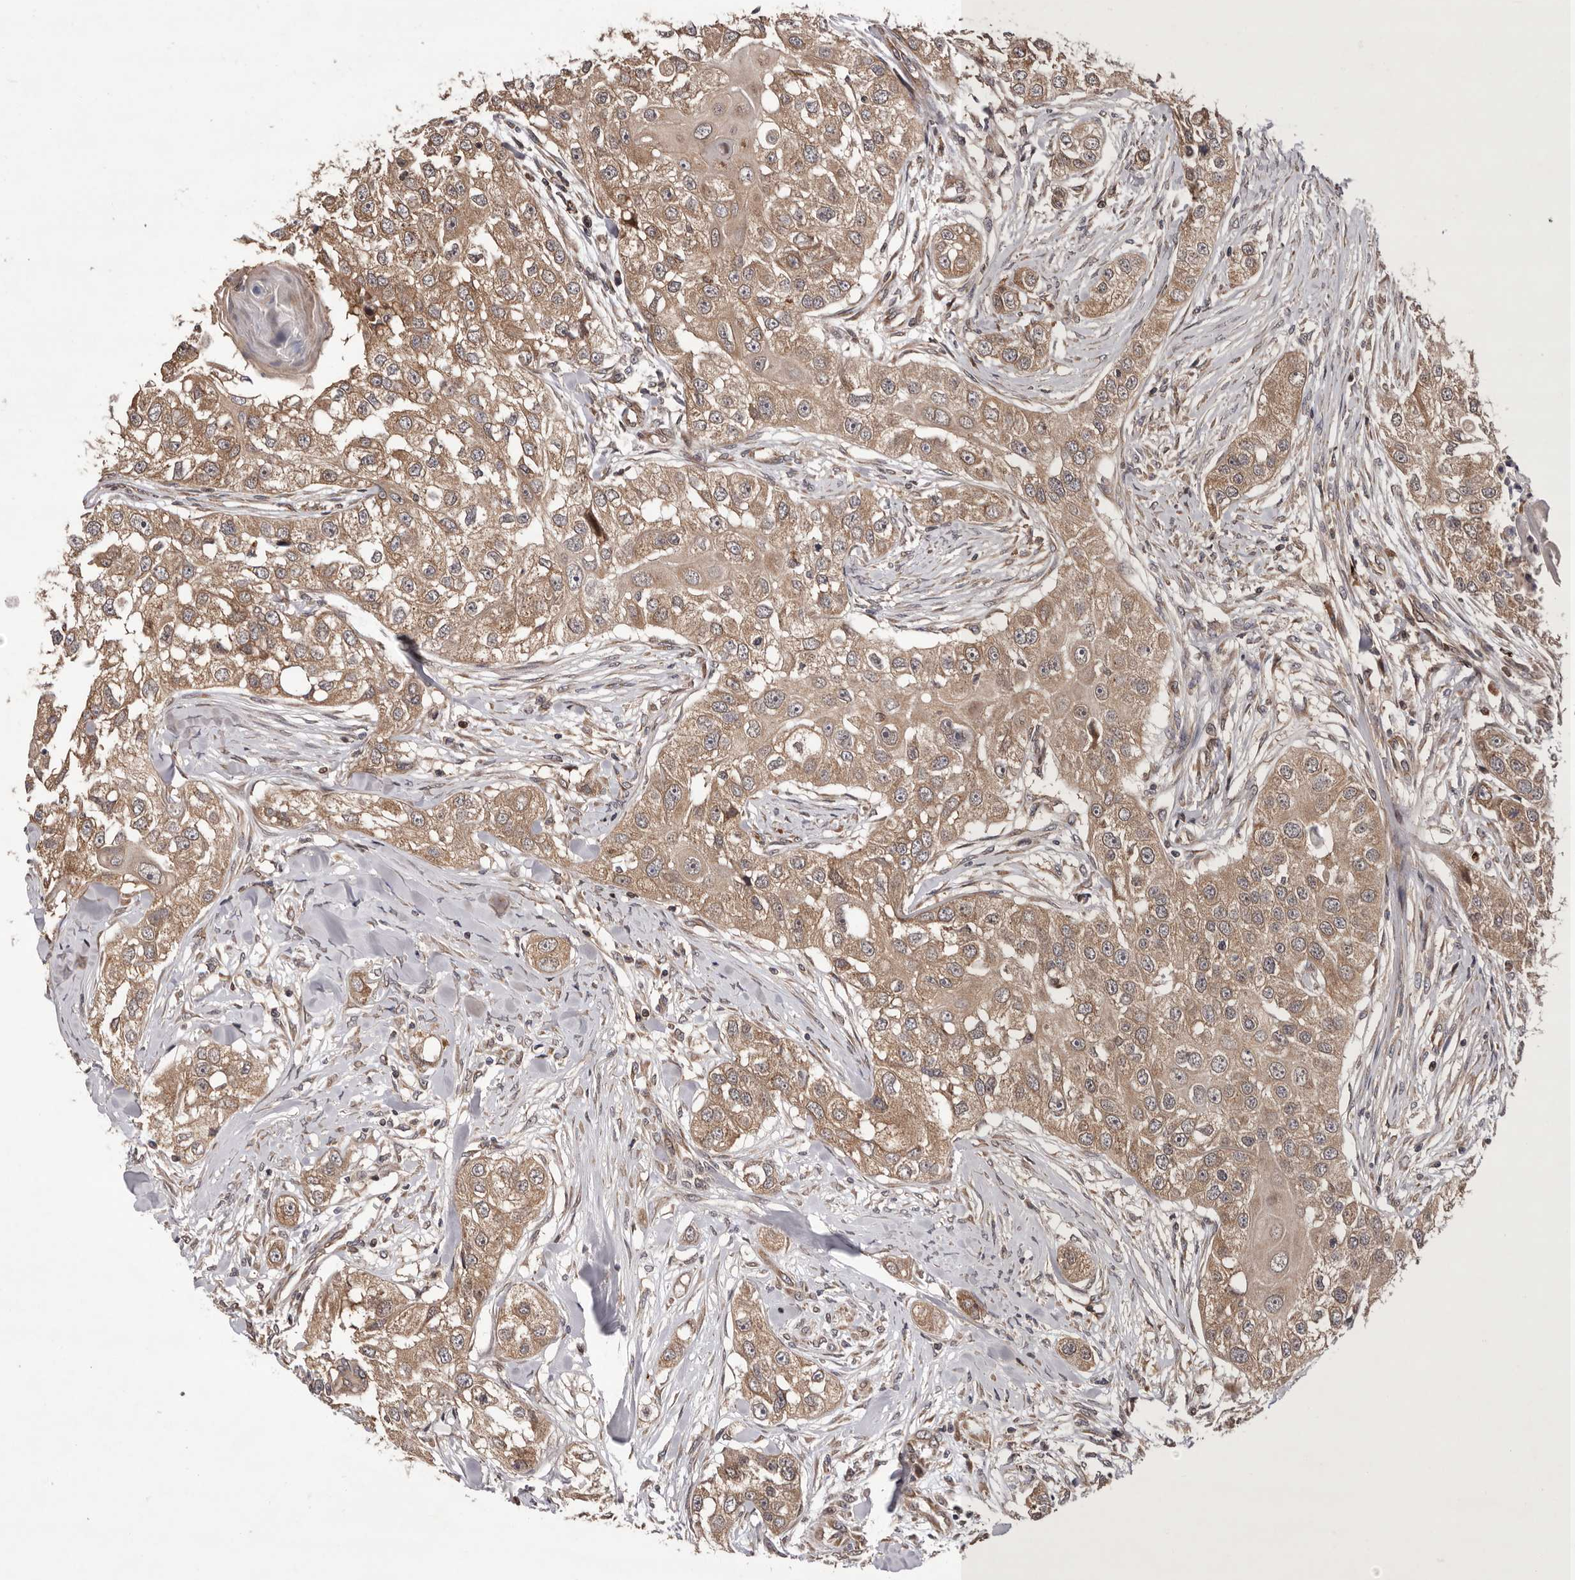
{"staining": {"intensity": "weak", "quantity": ">75%", "location": "cytoplasmic/membranous"}, "tissue": "head and neck cancer", "cell_type": "Tumor cells", "image_type": "cancer", "snomed": [{"axis": "morphology", "description": "Normal tissue, NOS"}, {"axis": "morphology", "description": "Squamous cell carcinoma, NOS"}, {"axis": "topography", "description": "Skeletal muscle"}, {"axis": "topography", "description": "Head-Neck"}], "caption": "Tumor cells demonstrate low levels of weak cytoplasmic/membranous staining in about >75% of cells in head and neck squamous cell carcinoma.", "gene": "GADD45B", "patient": {"sex": "male", "age": 51}}